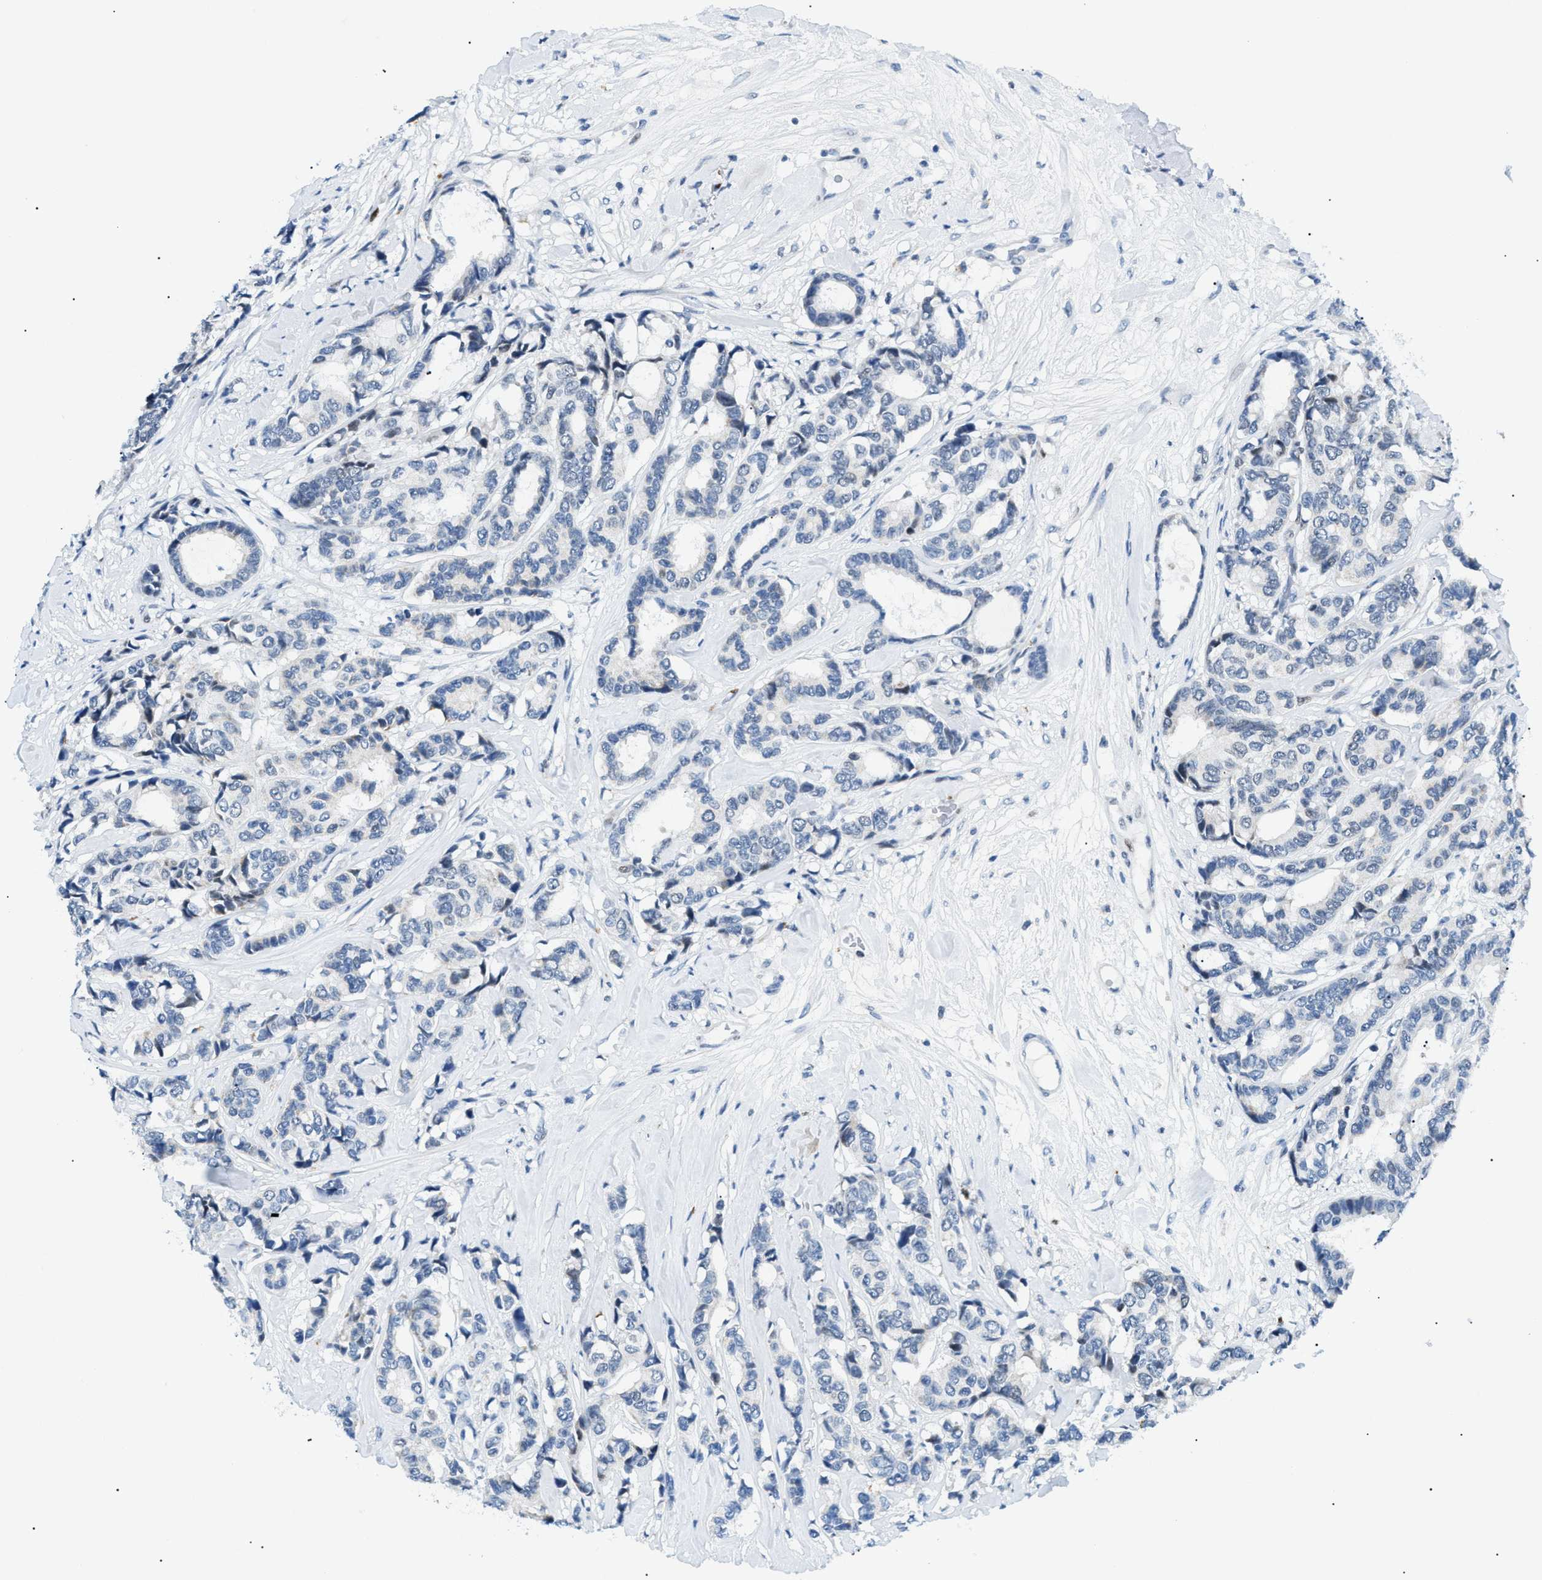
{"staining": {"intensity": "negative", "quantity": "none", "location": "none"}, "tissue": "breast cancer", "cell_type": "Tumor cells", "image_type": "cancer", "snomed": [{"axis": "morphology", "description": "Duct carcinoma"}, {"axis": "topography", "description": "Breast"}], "caption": "The histopathology image demonstrates no significant staining in tumor cells of breast intraductal carcinoma. (DAB (3,3'-diaminobenzidine) IHC, high magnification).", "gene": "SMARCC1", "patient": {"sex": "female", "age": 87}}